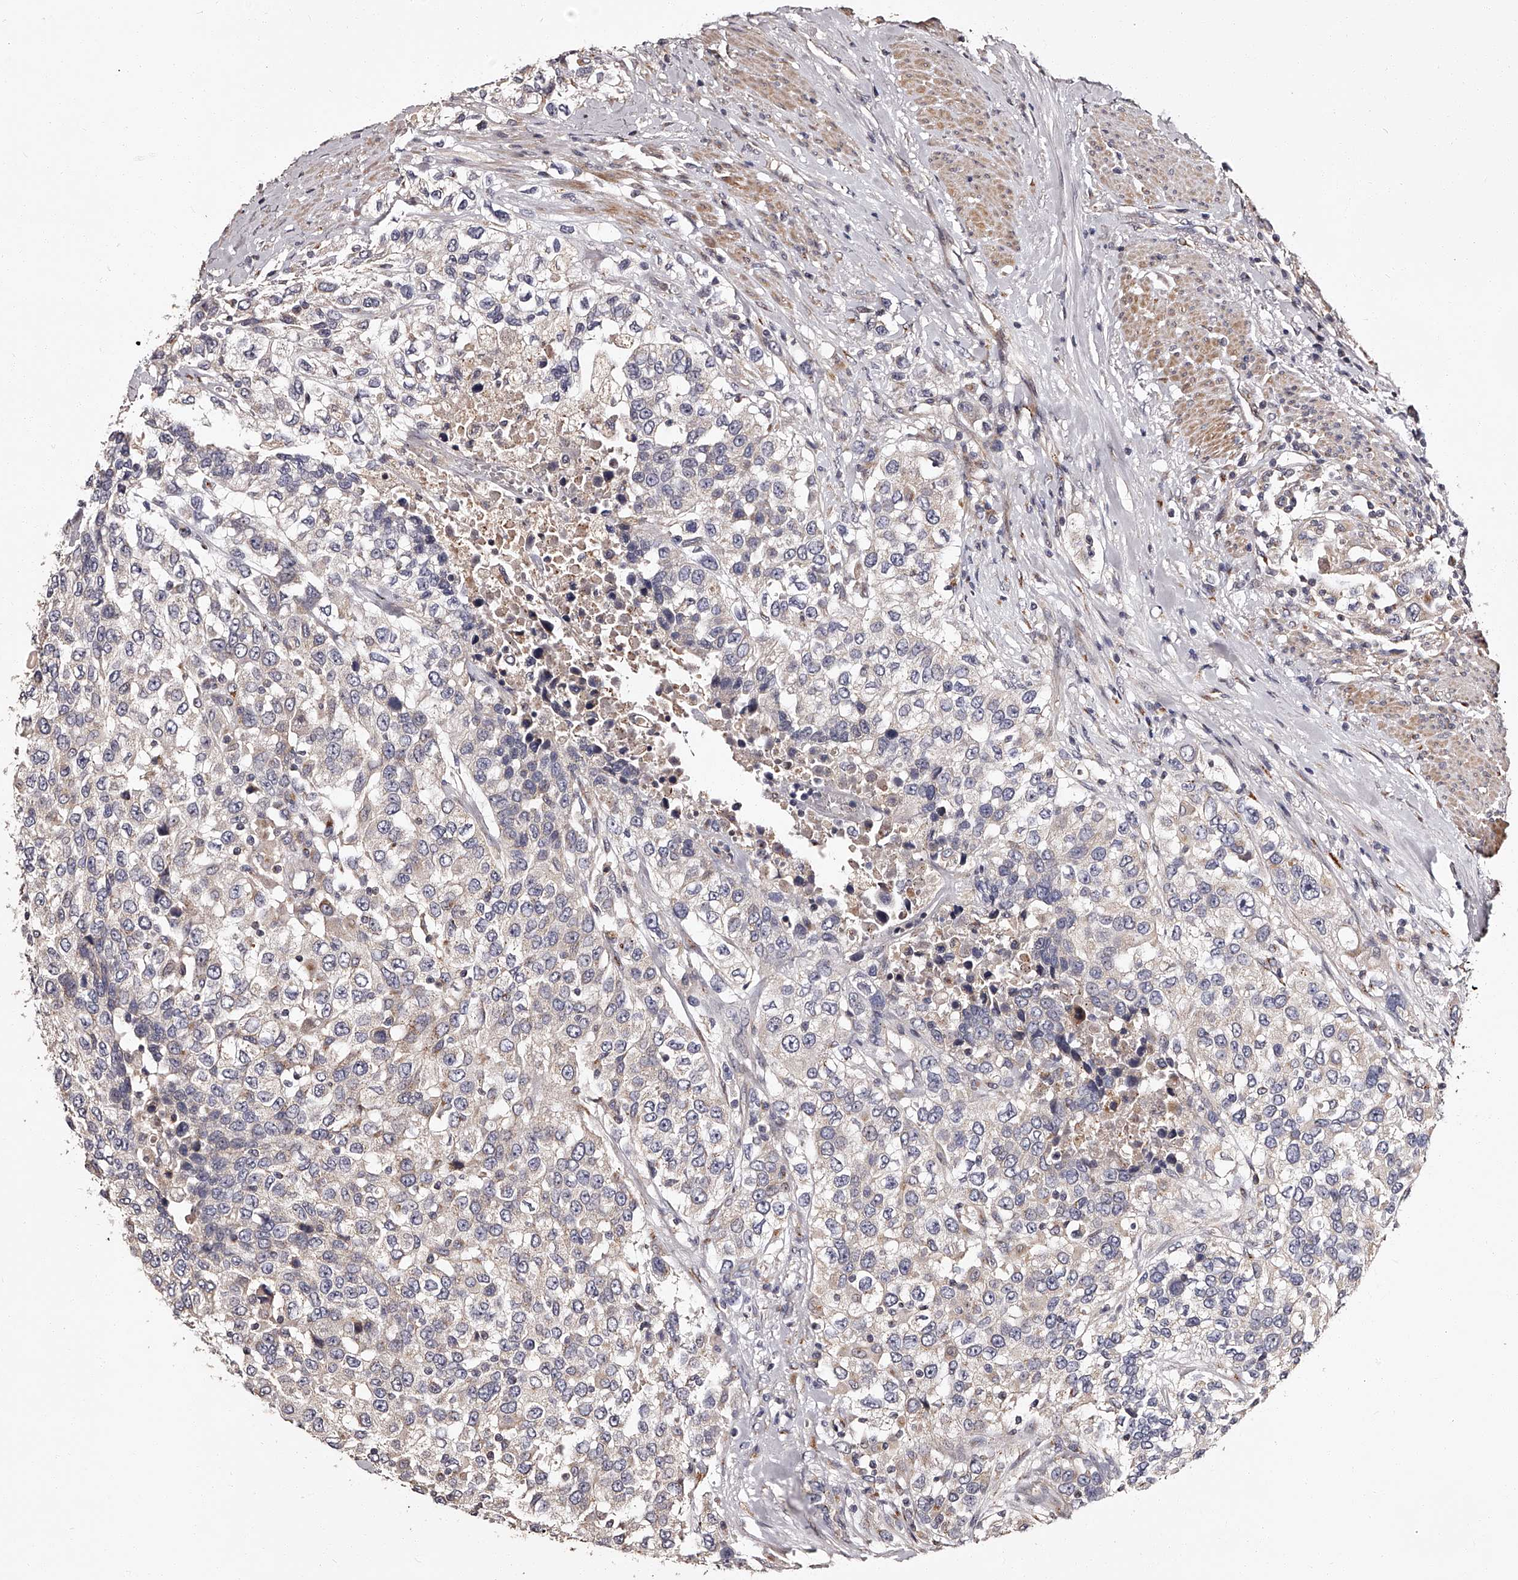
{"staining": {"intensity": "negative", "quantity": "none", "location": "none"}, "tissue": "urothelial cancer", "cell_type": "Tumor cells", "image_type": "cancer", "snomed": [{"axis": "morphology", "description": "Urothelial carcinoma, High grade"}, {"axis": "topography", "description": "Urinary bladder"}], "caption": "Immunohistochemical staining of human urothelial carcinoma (high-grade) exhibits no significant staining in tumor cells.", "gene": "RSC1A1", "patient": {"sex": "female", "age": 80}}